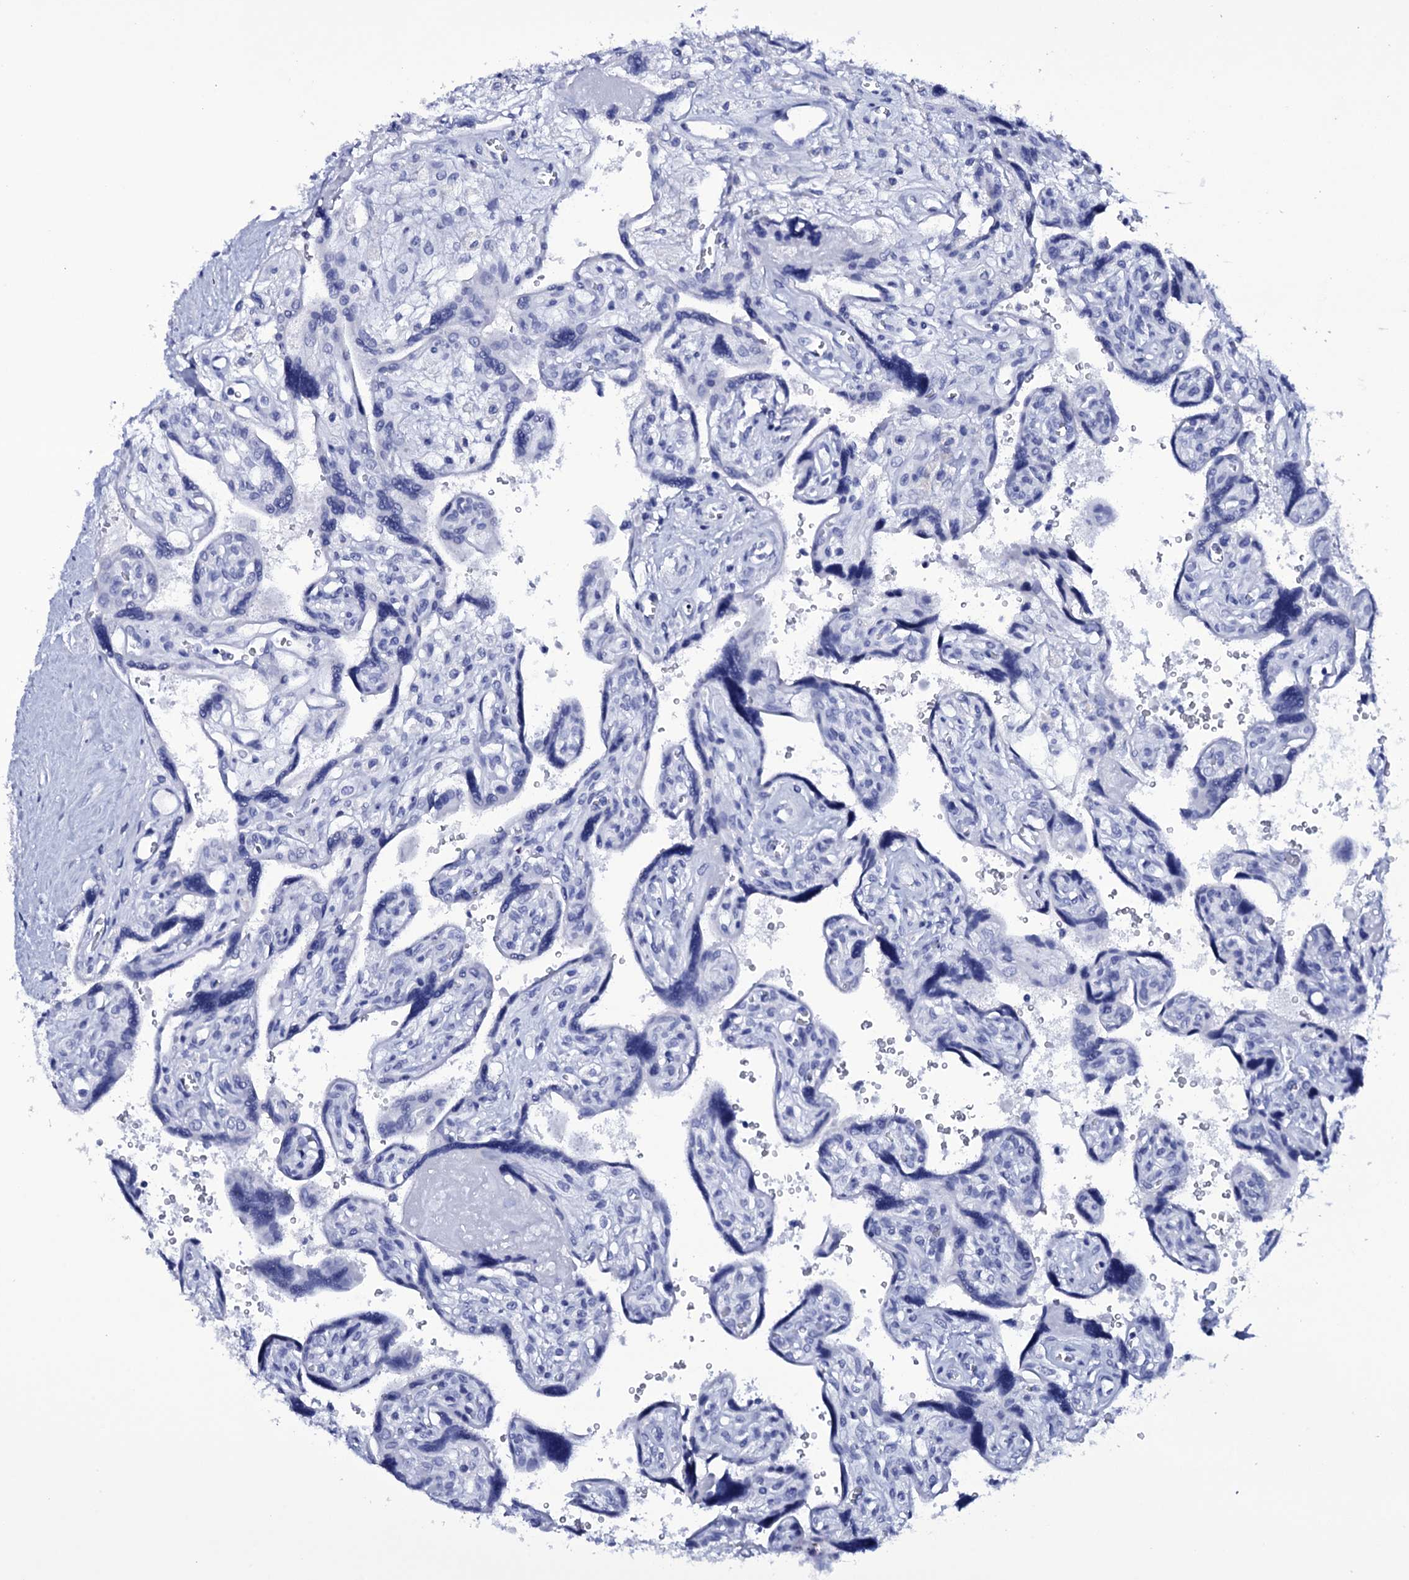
{"staining": {"intensity": "negative", "quantity": "none", "location": "none"}, "tissue": "placenta", "cell_type": "Trophoblastic cells", "image_type": "normal", "snomed": [{"axis": "morphology", "description": "Normal tissue, NOS"}, {"axis": "topography", "description": "Placenta"}], "caption": "Histopathology image shows no protein staining in trophoblastic cells of unremarkable placenta. (Stains: DAB (3,3'-diaminobenzidine) IHC with hematoxylin counter stain, Microscopy: brightfield microscopy at high magnification).", "gene": "ITPRID2", "patient": {"sex": "female", "age": 39}}